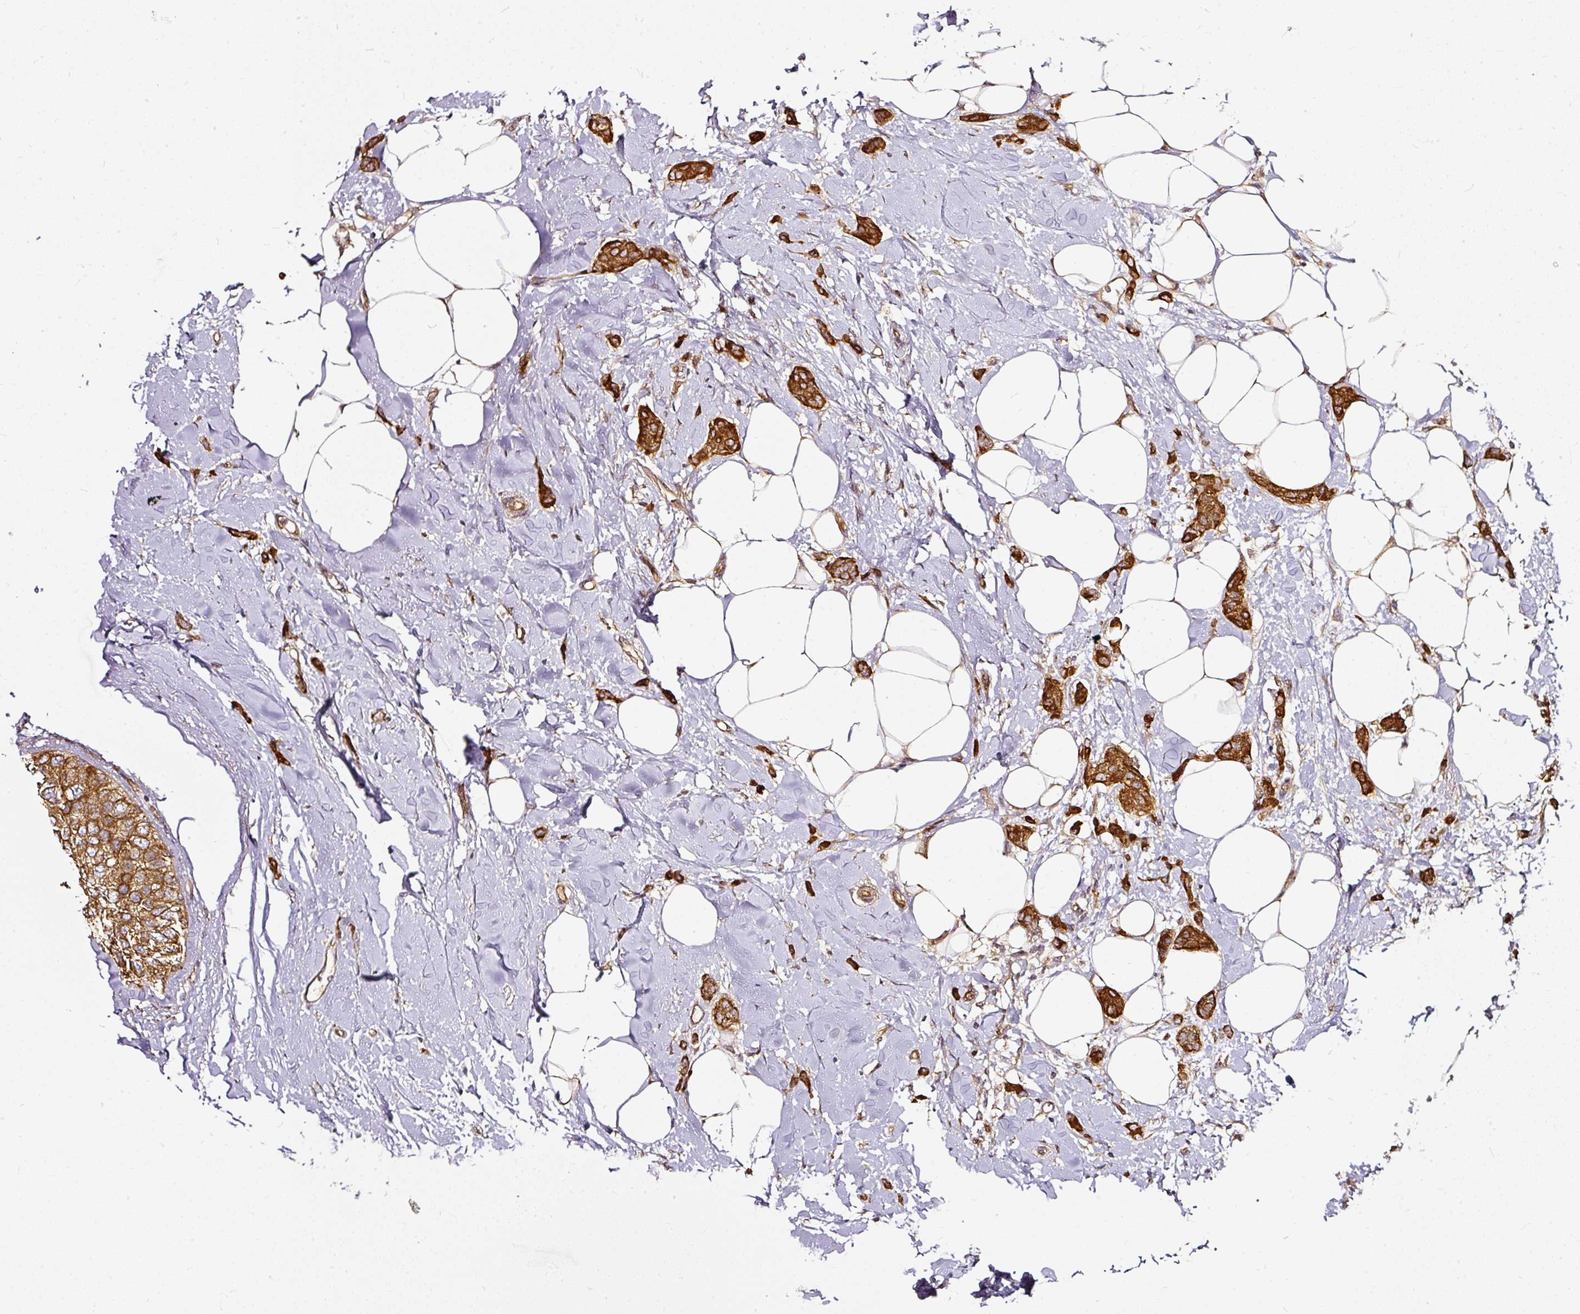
{"staining": {"intensity": "strong", "quantity": ">75%", "location": "cytoplasmic/membranous"}, "tissue": "breast cancer", "cell_type": "Tumor cells", "image_type": "cancer", "snomed": [{"axis": "morphology", "description": "Duct carcinoma"}, {"axis": "topography", "description": "Breast"}], "caption": "Human breast cancer (invasive ductal carcinoma) stained with a protein marker shows strong staining in tumor cells.", "gene": "MIF4GD", "patient": {"sex": "female", "age": 72}}